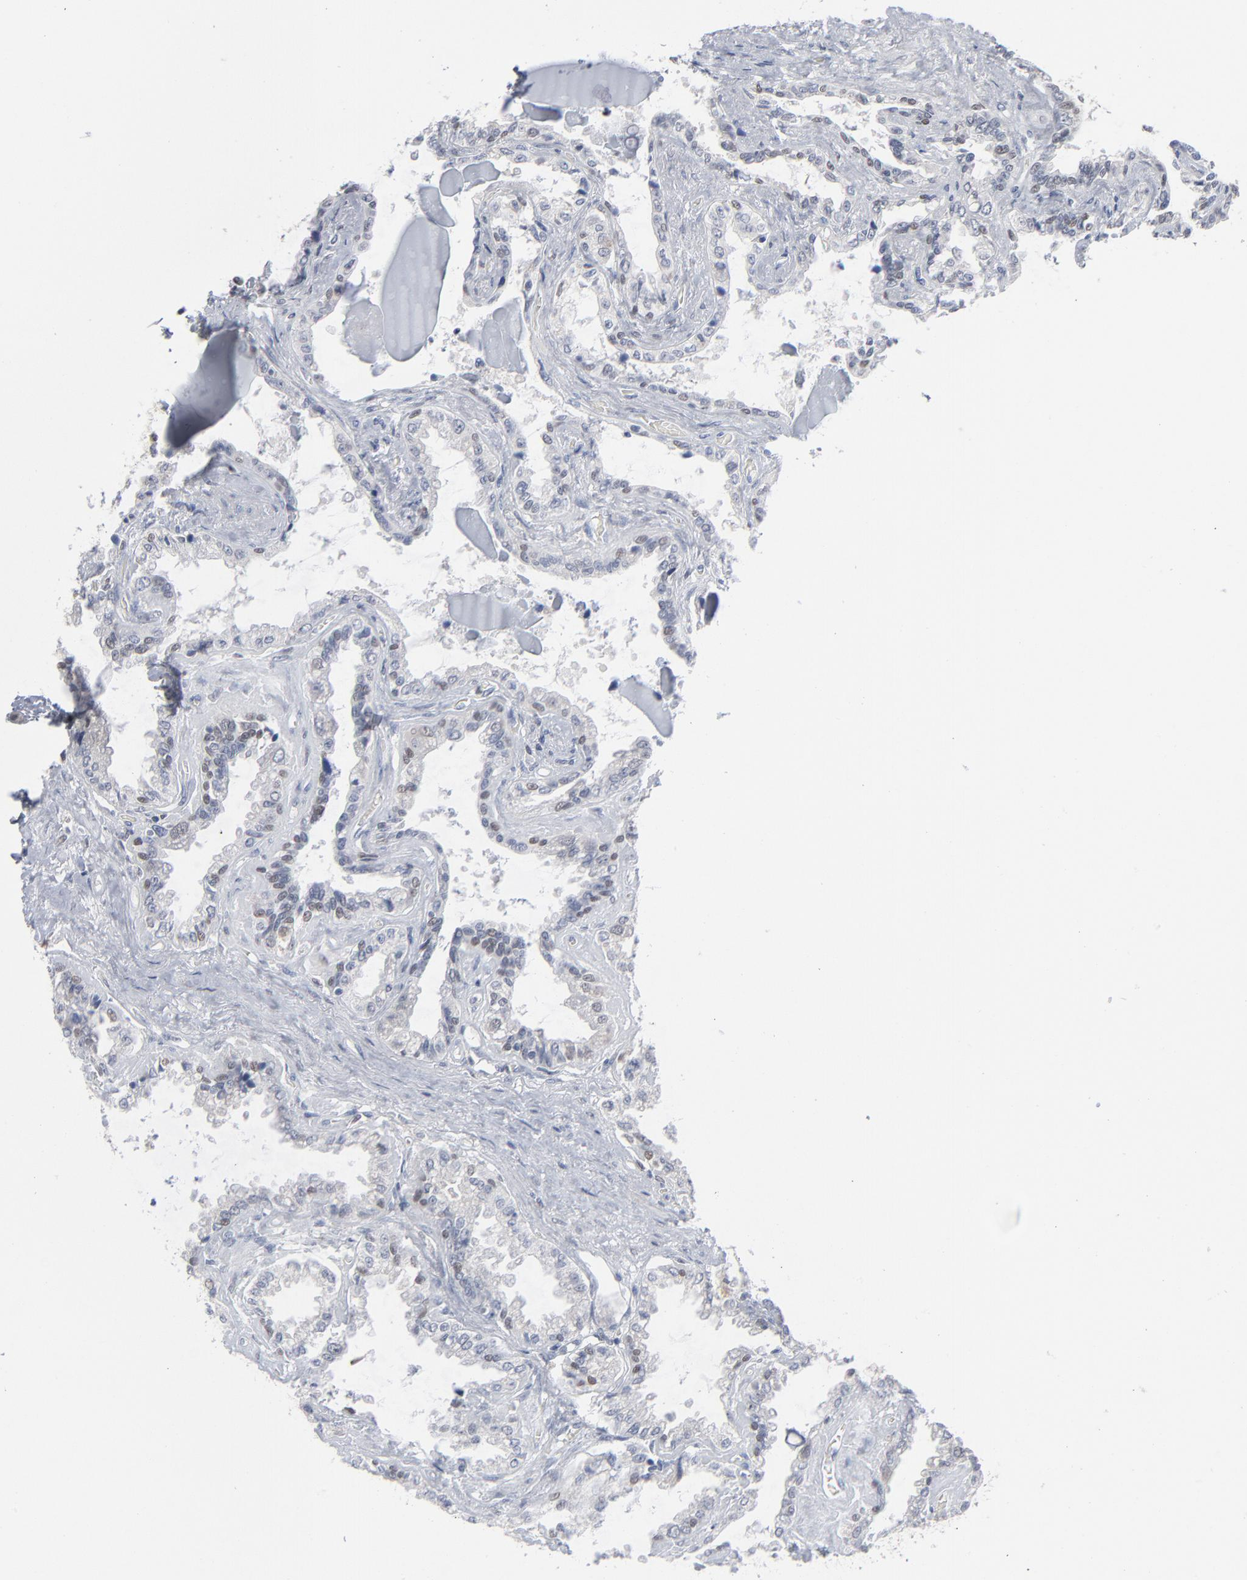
{"staining": {"intensity": "weak", "quantity": "<25%", "location": "nuclear"}, "tissue": "seminal vesicle", "cell_type": "Glandular cells", "image_type": "normal", "snomed": [{"axis": "morphology", "description": "Normal tissue, NOS"}, {"axis": "morphology", "description": "Inflammation, NOS"}, {"axis": "topography", "description": "Urinary bladder"}, {"axis": "topography", "description": "Prostate"}, {"axis": "topography", "description": "Seminal veicle"}], "caption": "Glandular cells show no significant protein staining in normal seminal vesicle. Nuclei are stained in blue.", "gene": "FOXN2", "patient": {"sex": "male", "age": 82}}